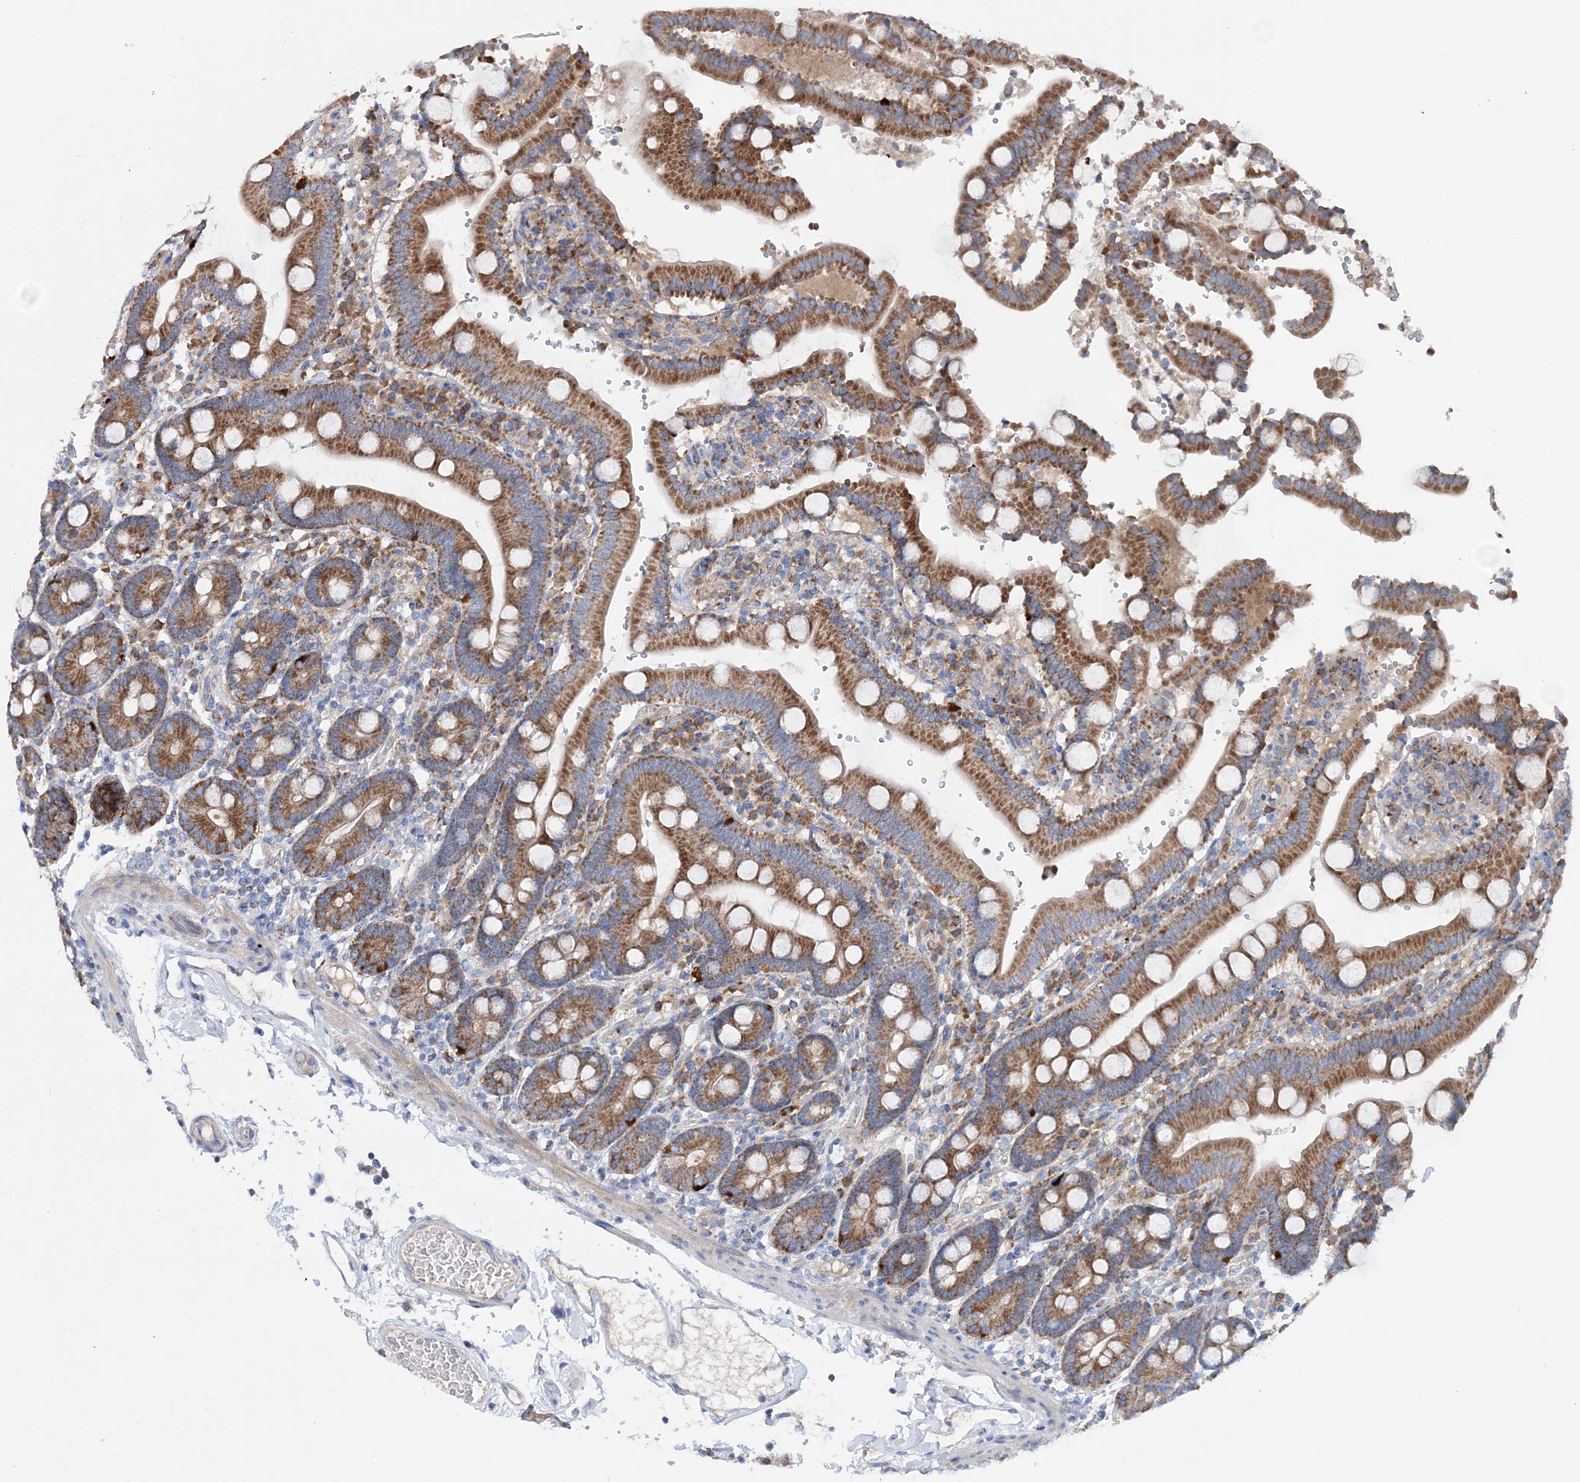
{"staining": {"intensity": "strong", "quantity": ">75%", "location": "cytoplasmic/membranous"}, "tissue": "duodenum", "cell_type": "Glandular cells", "image_type": "normal", "snomed": [{"axis": "morphology", "description": "Normal tissue, NOS"}, {"axis": "topography", "description": "Small intestine, NOS"}], "caption": "There is high levels of strong cytoplasmic/membranous expression in glandular cells of normal duodenum, as demonstrated by immunohistochemical staining (brown color).", "gene": "NGLY1", "patient": {"sex": "female", "age": 71}}